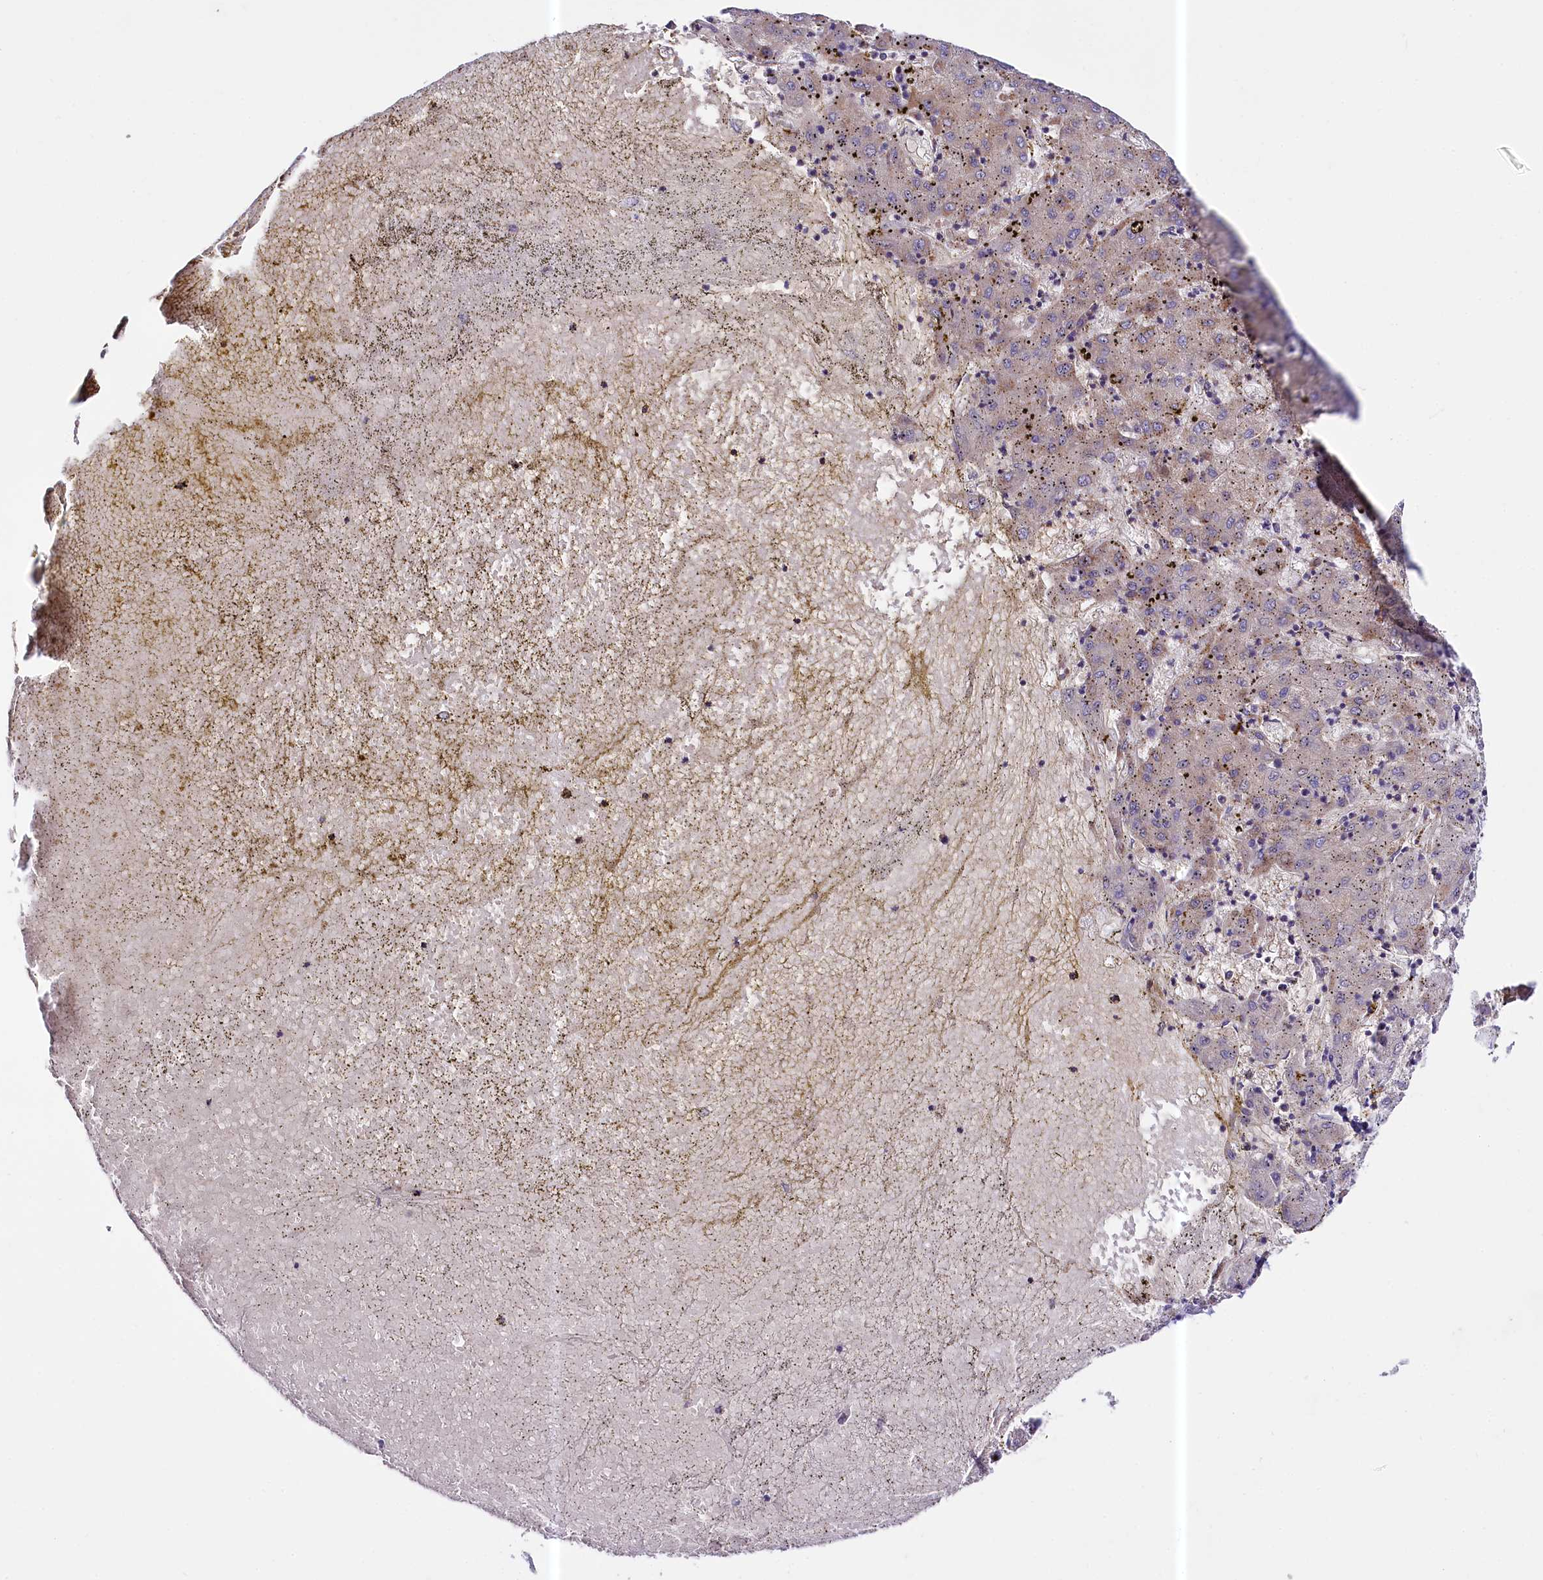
{"staining": {"intensity": "weak", "quantity": "25%-75%", "location": "cytoplasmic/membranous"}, "tissue": "liver cancer", "cell_type": "Tumor cells", "image_type": "cancer", "snomed": [{"axis": "morphology", "description": "Carcinoma, Hepatocellular, NOS"}, {"axis": "topography", "description": "Liver"}], "caption": "Liver hepatocellular carcinoma tissue displays weak cytoplasmic/membranous expression in approximately 25%-75% of tumor cells The protein of interest is stained brown, and the nuclei are stained in blue (DAB (3,3'-diaminobenzidine) IHC with brightfield microscopy, high magnification).", "gene": "CEP295", "patient": {"sex": "male", "age": 72}}